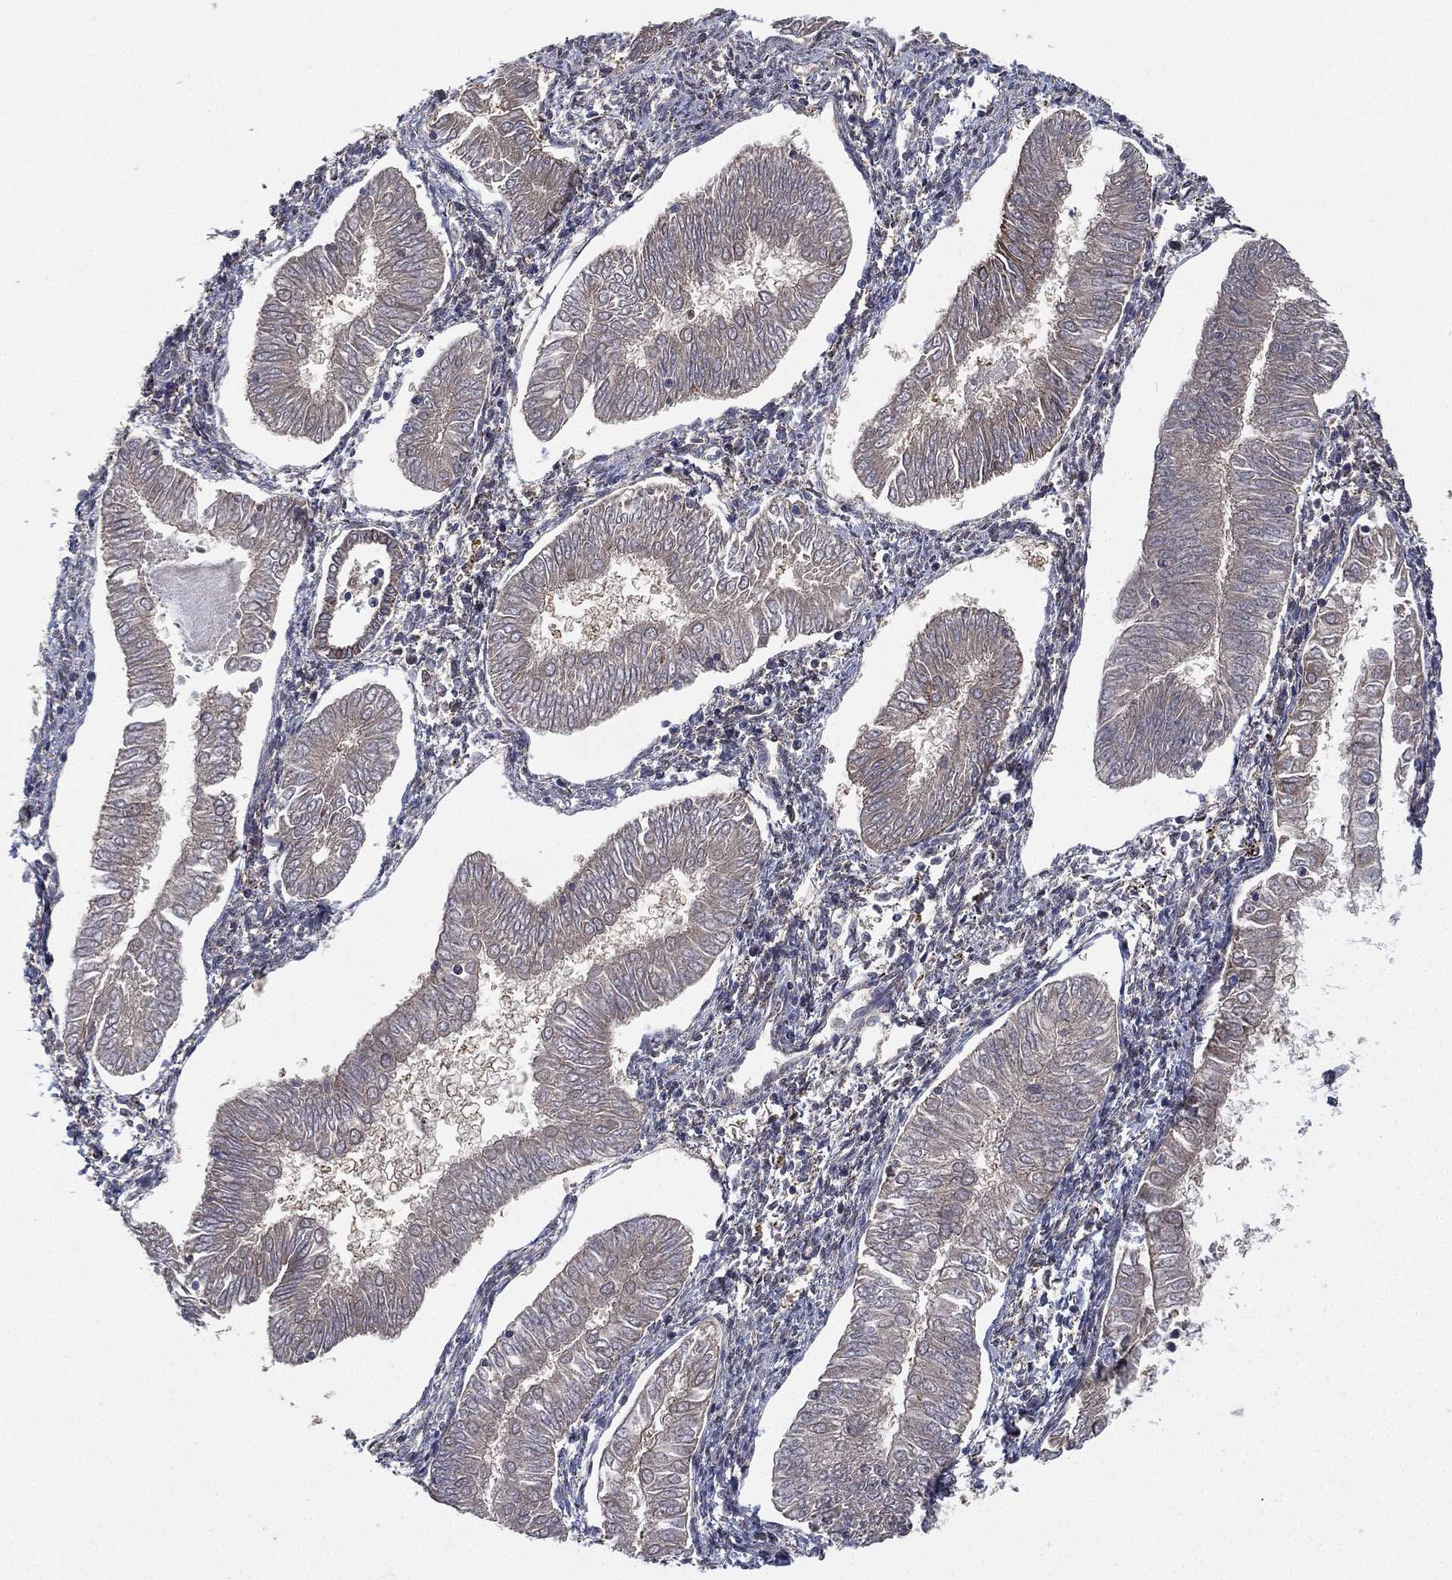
{"staining": {"intensity": "negative", "quantity": "none", "location": "none"}, "tissue": "endometrial cancer", "cell_type": "Tumor cells", "image_type": "cancer", "snomed": [{"axis": "morphology", "description": "Adenocarcinoma, NOS"}, {"axis": "topography", "description": "Endometrium"}], "caption": "IHC histopathology image of adenocarcinoma (endometrial) stained for a protein (brown), which displays no expression in tumor cells.", "gene": "ALDH7A1", "patient": {"sex": "female", "age": 53}}